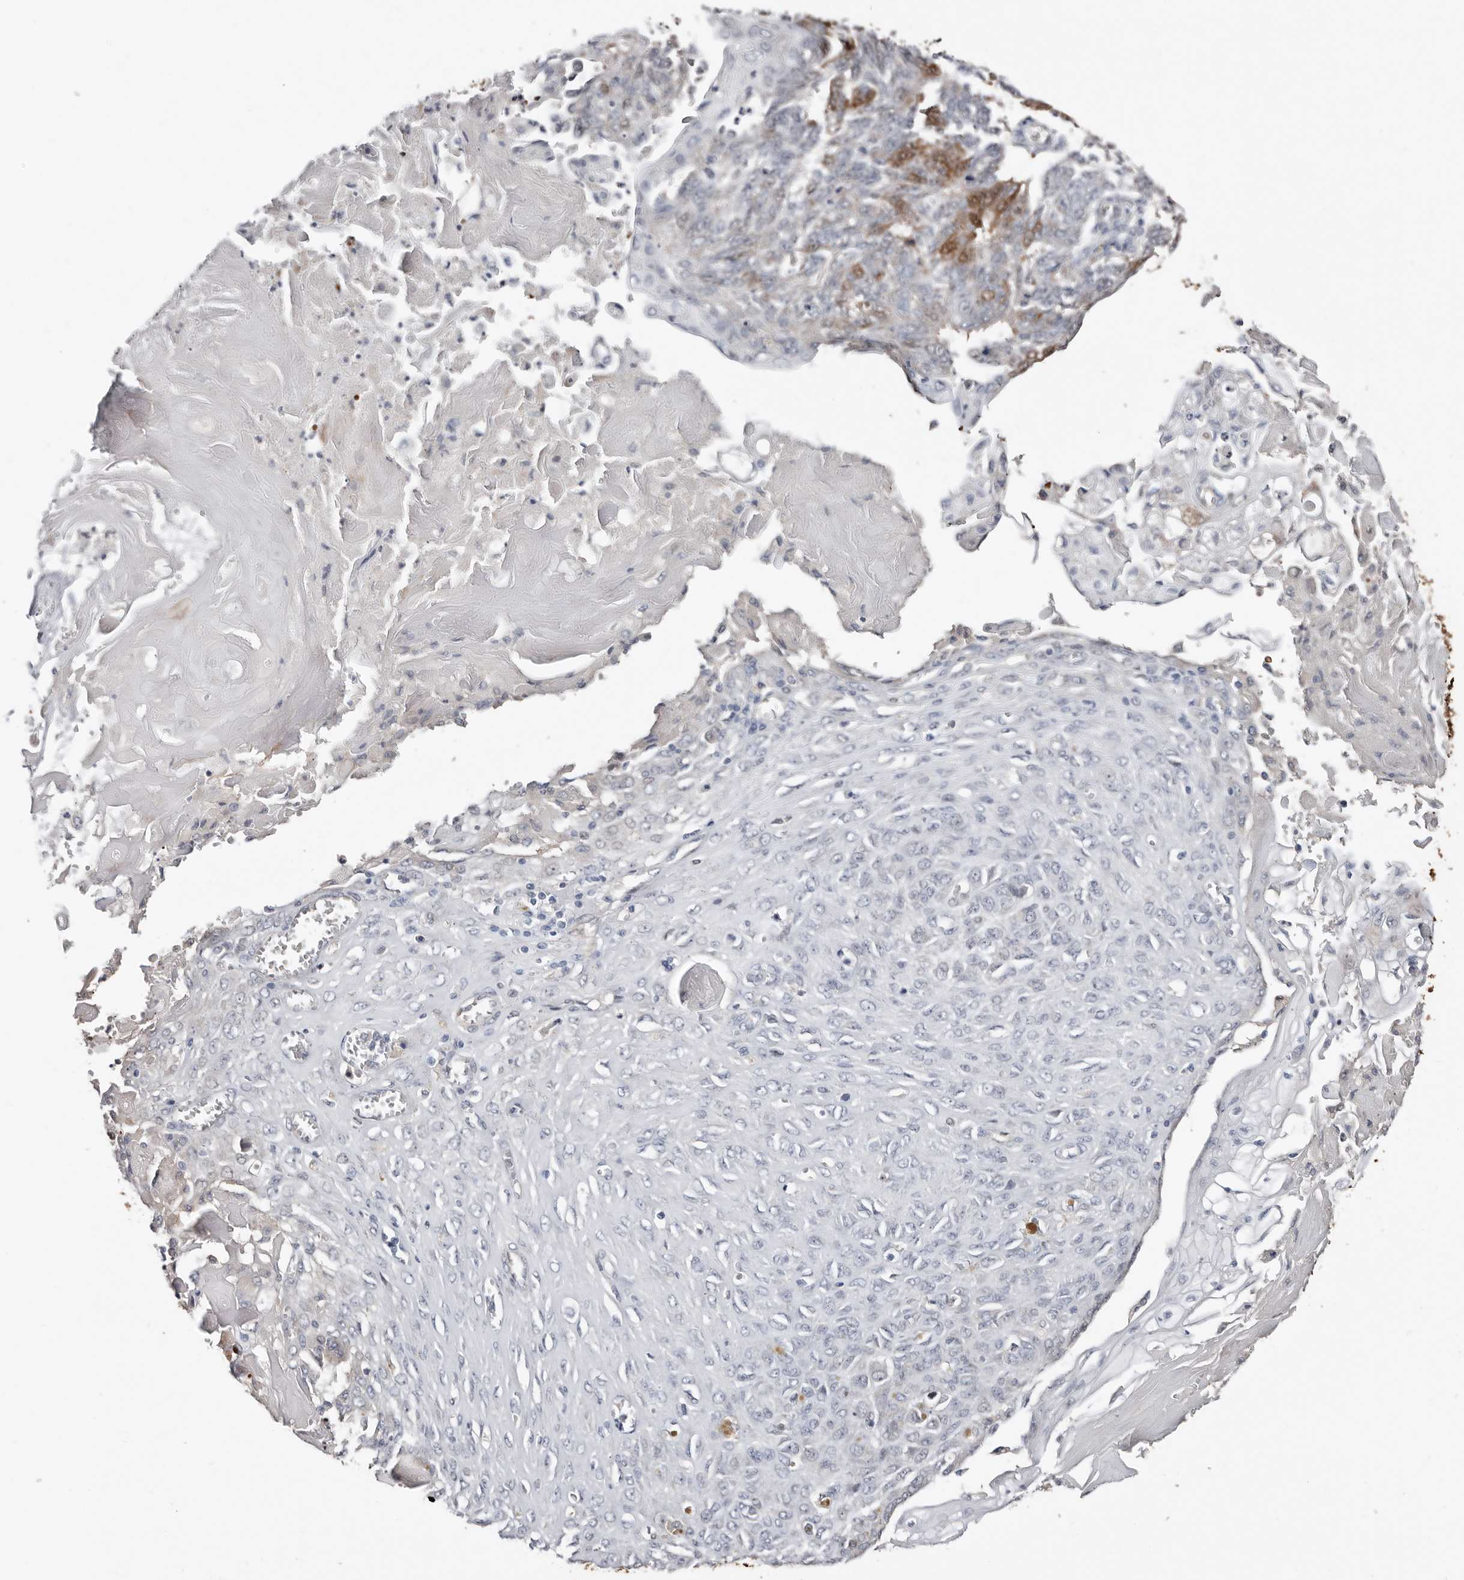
{"staining": {"intensity": "strong", "quantity": "25%-75%", "location": "cytoplasmic/membranous,nuclear"}, "tissue": "endometrial cancer", "cell_type": "Tumor cells", "image_type": "cancer", "snomed": [{"axis": "morphology", "description": "Adenocarcinoma, NOS"}, {"axis": "topography", "description": "Endometrium"}], "caption": "Human adenocarcinoma (endometrial) stained with a protein marker reveals strong staining in tumor cells.", "gene": "ASRGL1", "patient": {"sex": "female", "age": 32}}